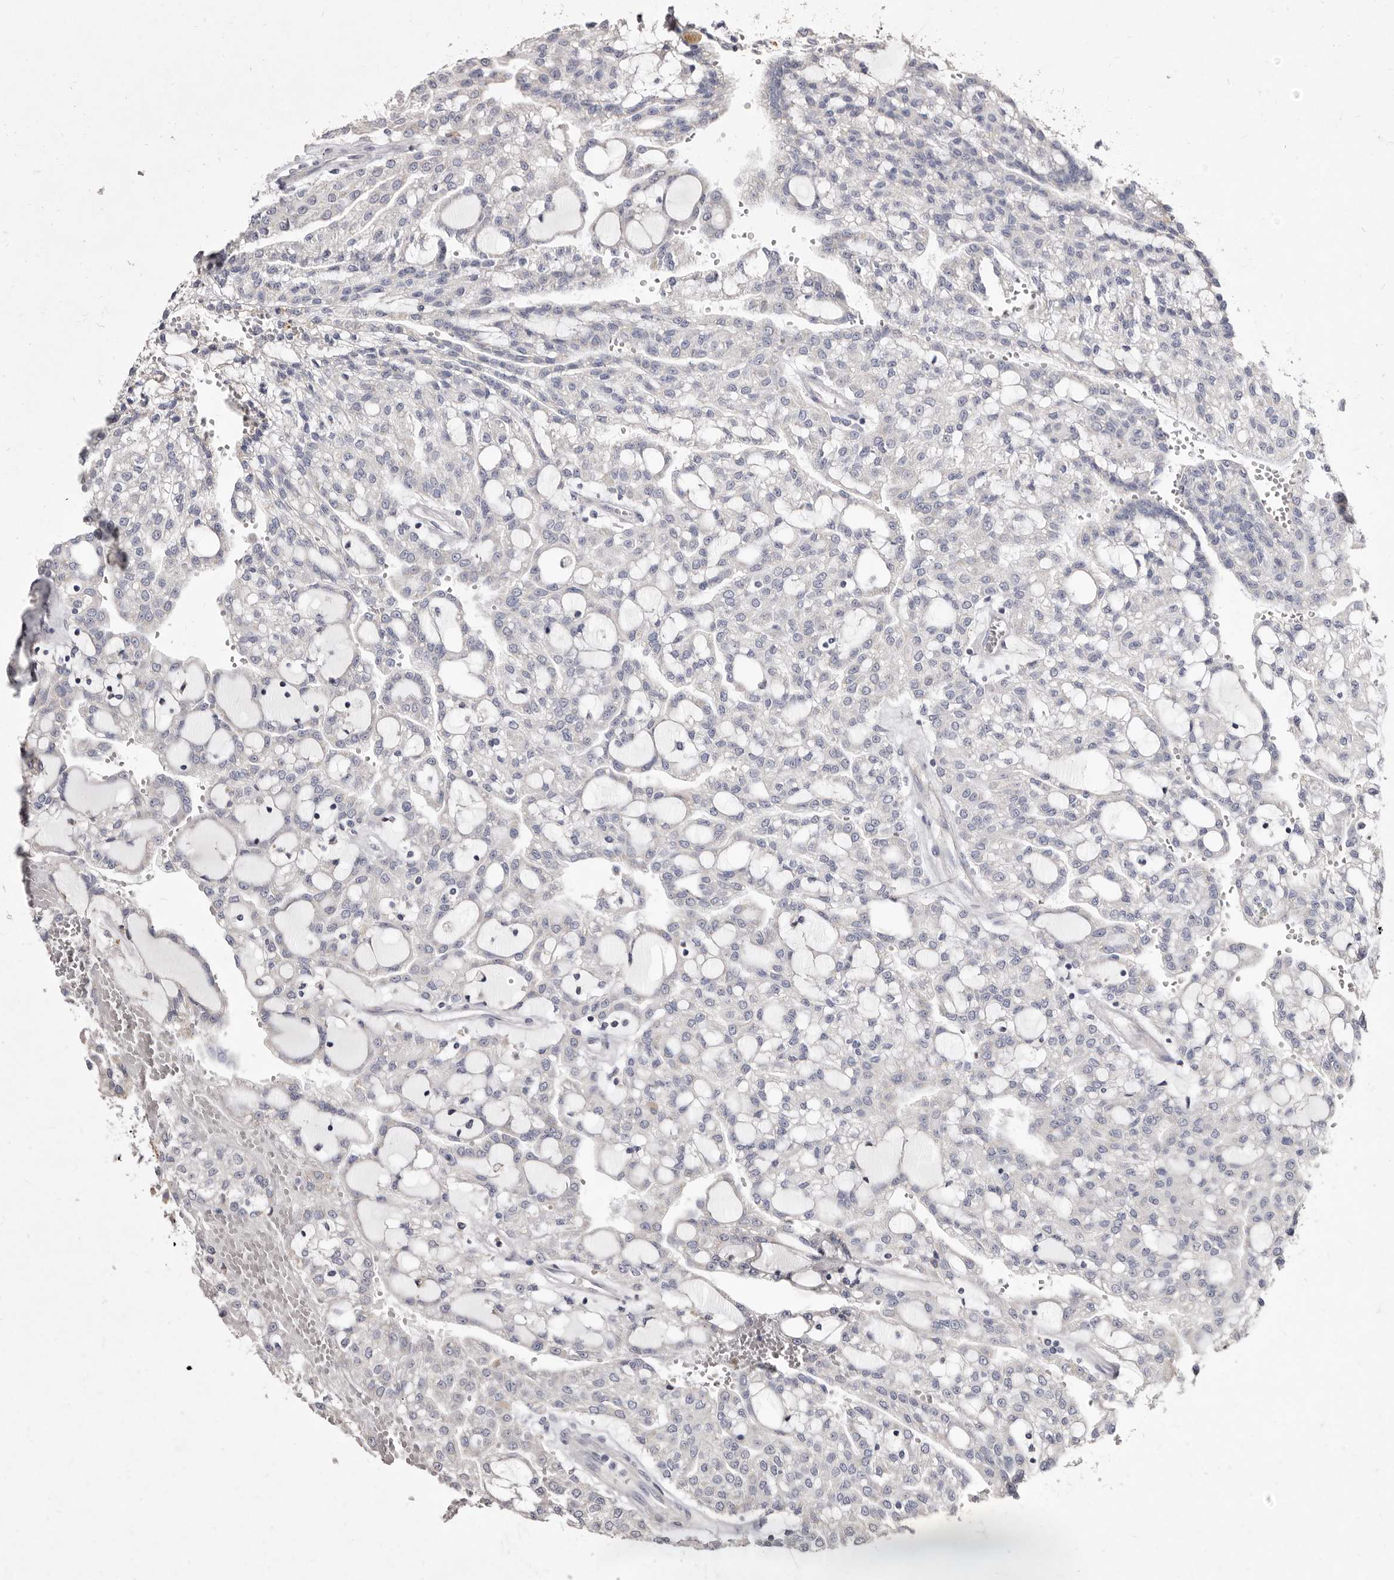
{"staining": {"intensity": "negative", "quantity": "none", "location": "none"}, "tissue": "renal cancer", "cell_type": "Tumor cells", "image_type": "cancer", "snomed": [{"axis": "morphology", "description": "Adenocarcinoma, NOS"}, {"axis": "topography", "description": "Kidney"}], "caption": "Immunohistochemistry (IHC) of renal adenocarcinoma exhibits no positivity in tumor cells.", "gene": "CYP2E1", "patient": {"sex": "male", "age": 63}}